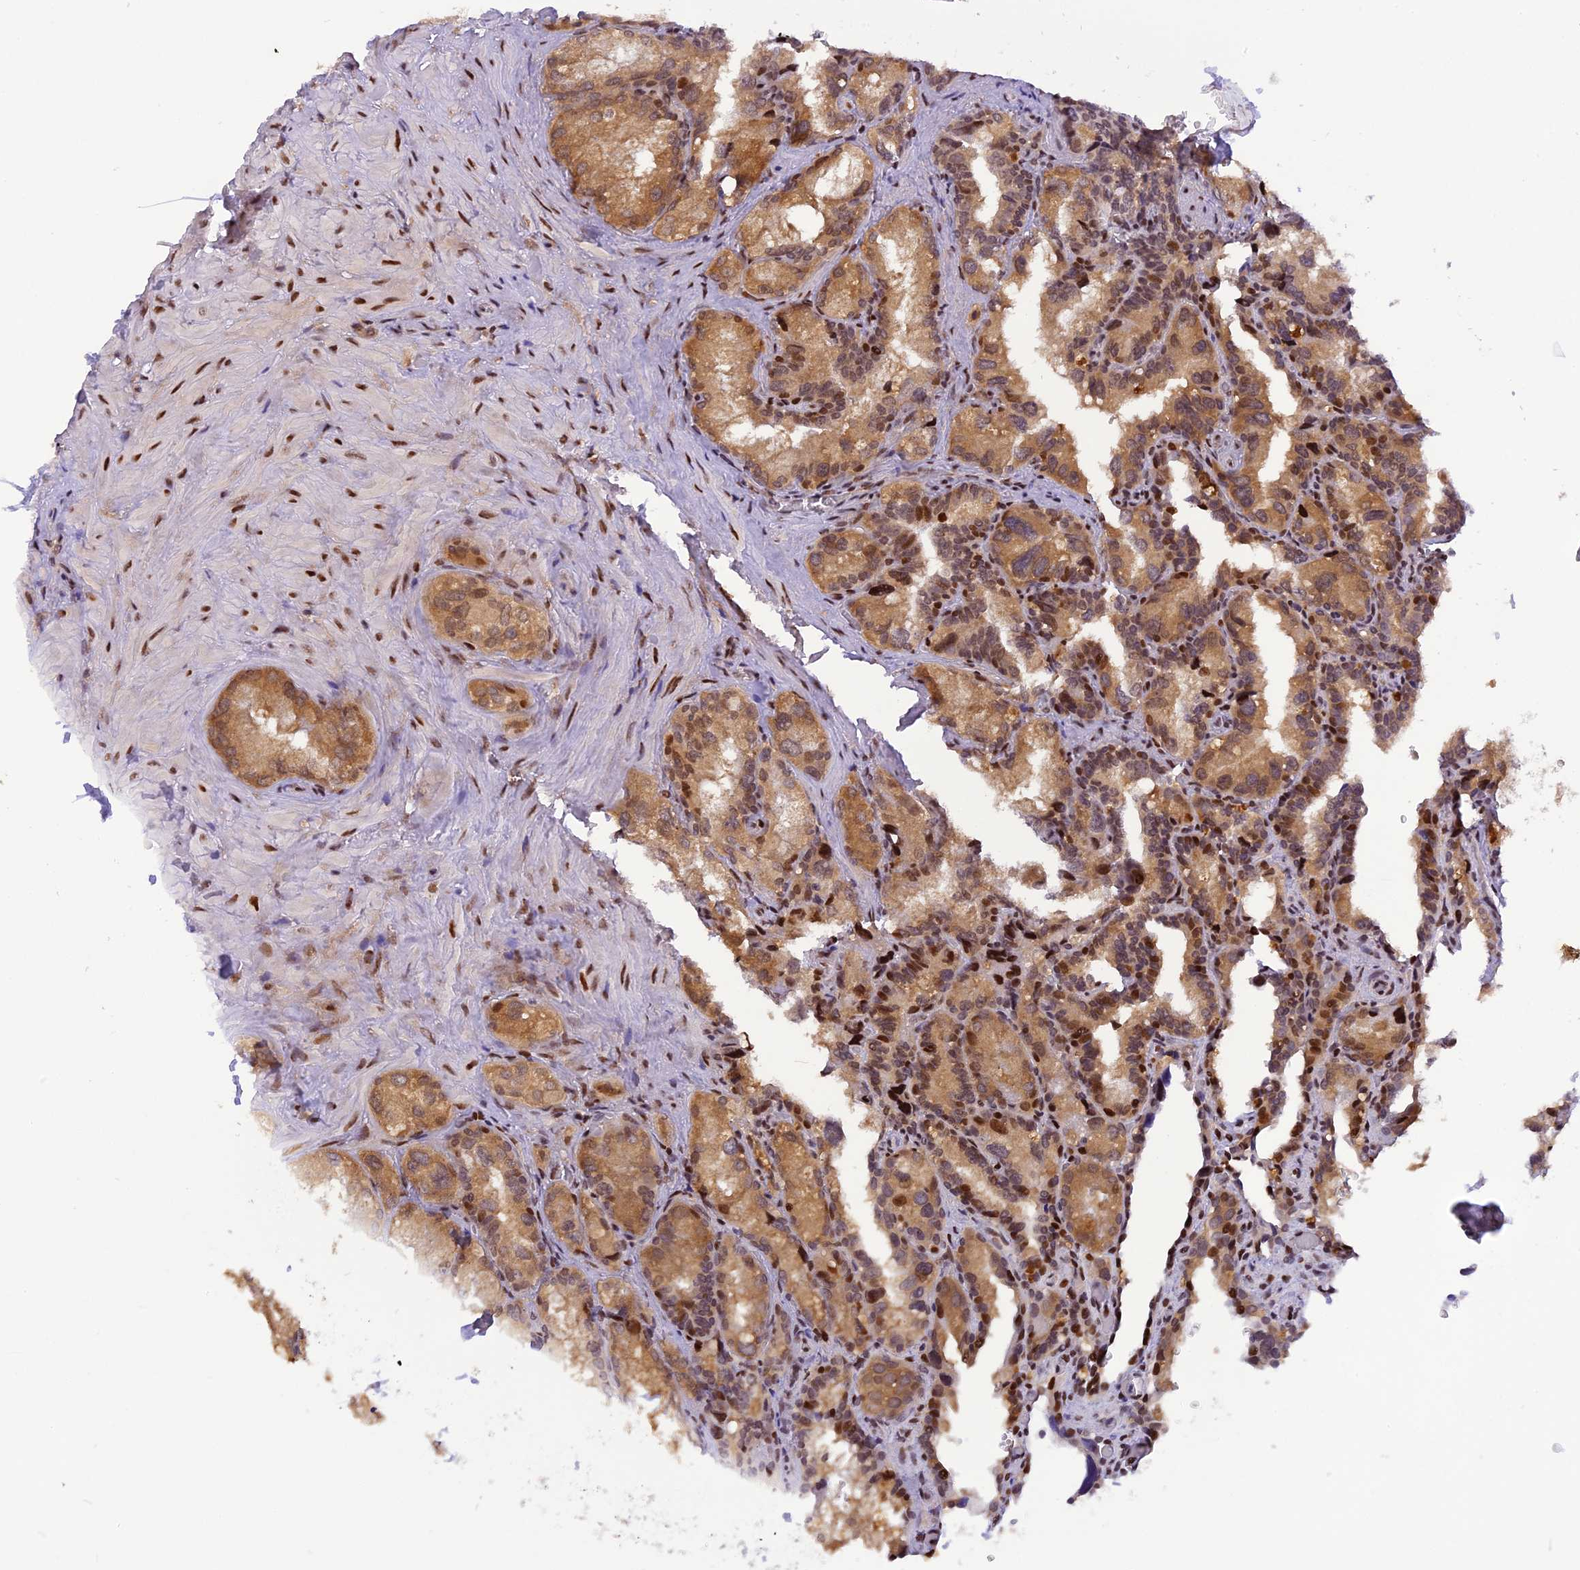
{"staining": {"intensity": "moderate", "quantity": ">75%", "location": "cytoplasmic/membranous,nuclear"}, "tissue": "seminal vesicle", "cell_type": "Glandular cells", "image_type": "normal", "snomed": [{"axis": "morphology", "description": "Normal tissue, NOS"}, {"axis": "topography", "description": "Seminal veicle"}], "caption": "Unremarkable seminal vesicle shows moderate cytoplasmic/membranous,nuclear positivity in approximately >75% of glandular cells, visualized by immunohistochemistry.", "gene": "RABGGTA", "patient": {"sex": "male", "age": 62}}